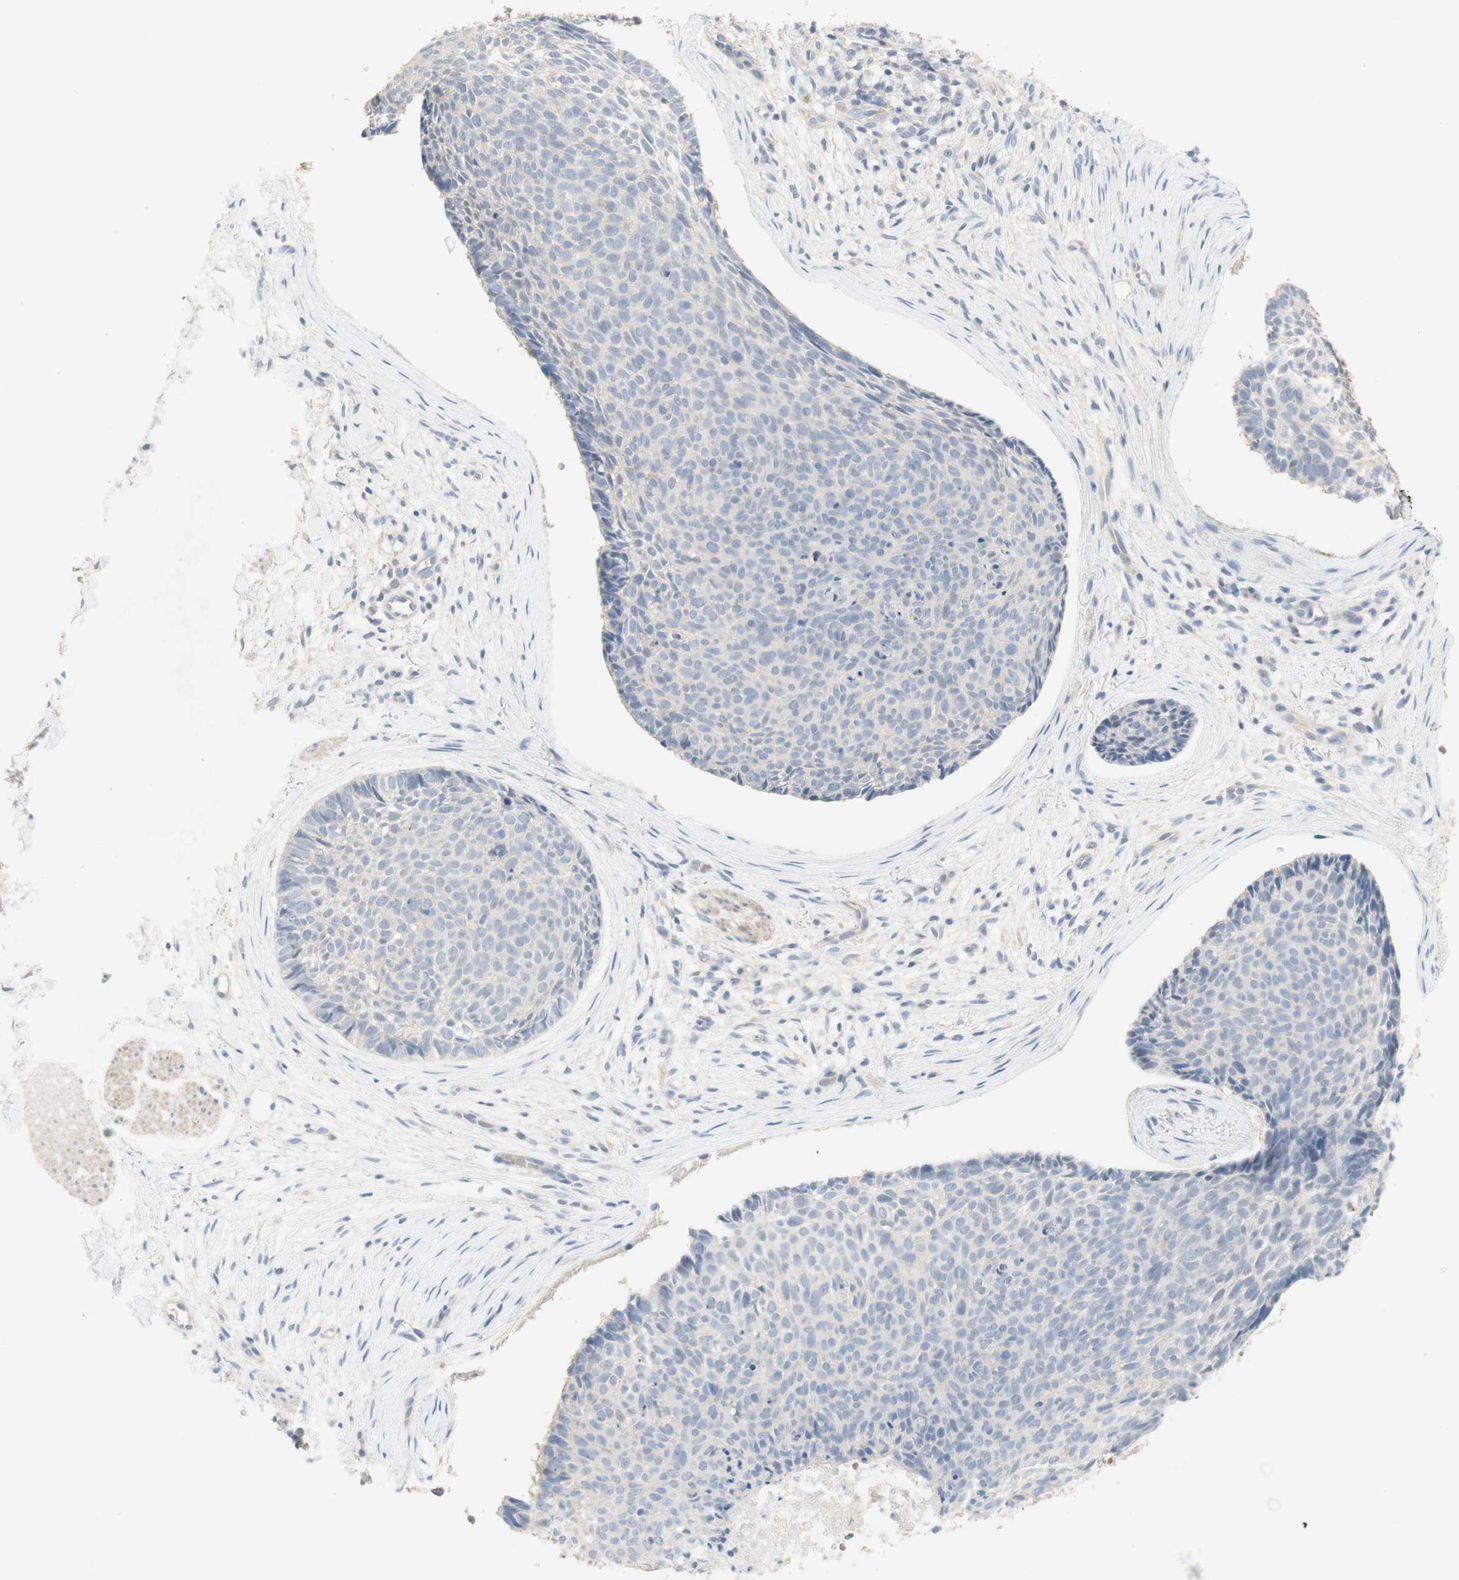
{"staining": {"intensity": "negative", "quantity": "none", "location": "none"}, "tissue": "skin cancer", "cell_type": "Tumor cells", "image_type": "cancer", "snomed": [{"axis": "morphology", "description": "Normal tissue, NOS"}, {"axis": "morphology", "description": "Basal cell carcinoma"}, {"axis": "topography", "description": "Skin"}], "caption": "Tumor cells show no significant expression in skin cancer (basal cell carcinoma).", "gene": "MANEA", "patient": {"sex": "female", "age": 56}}